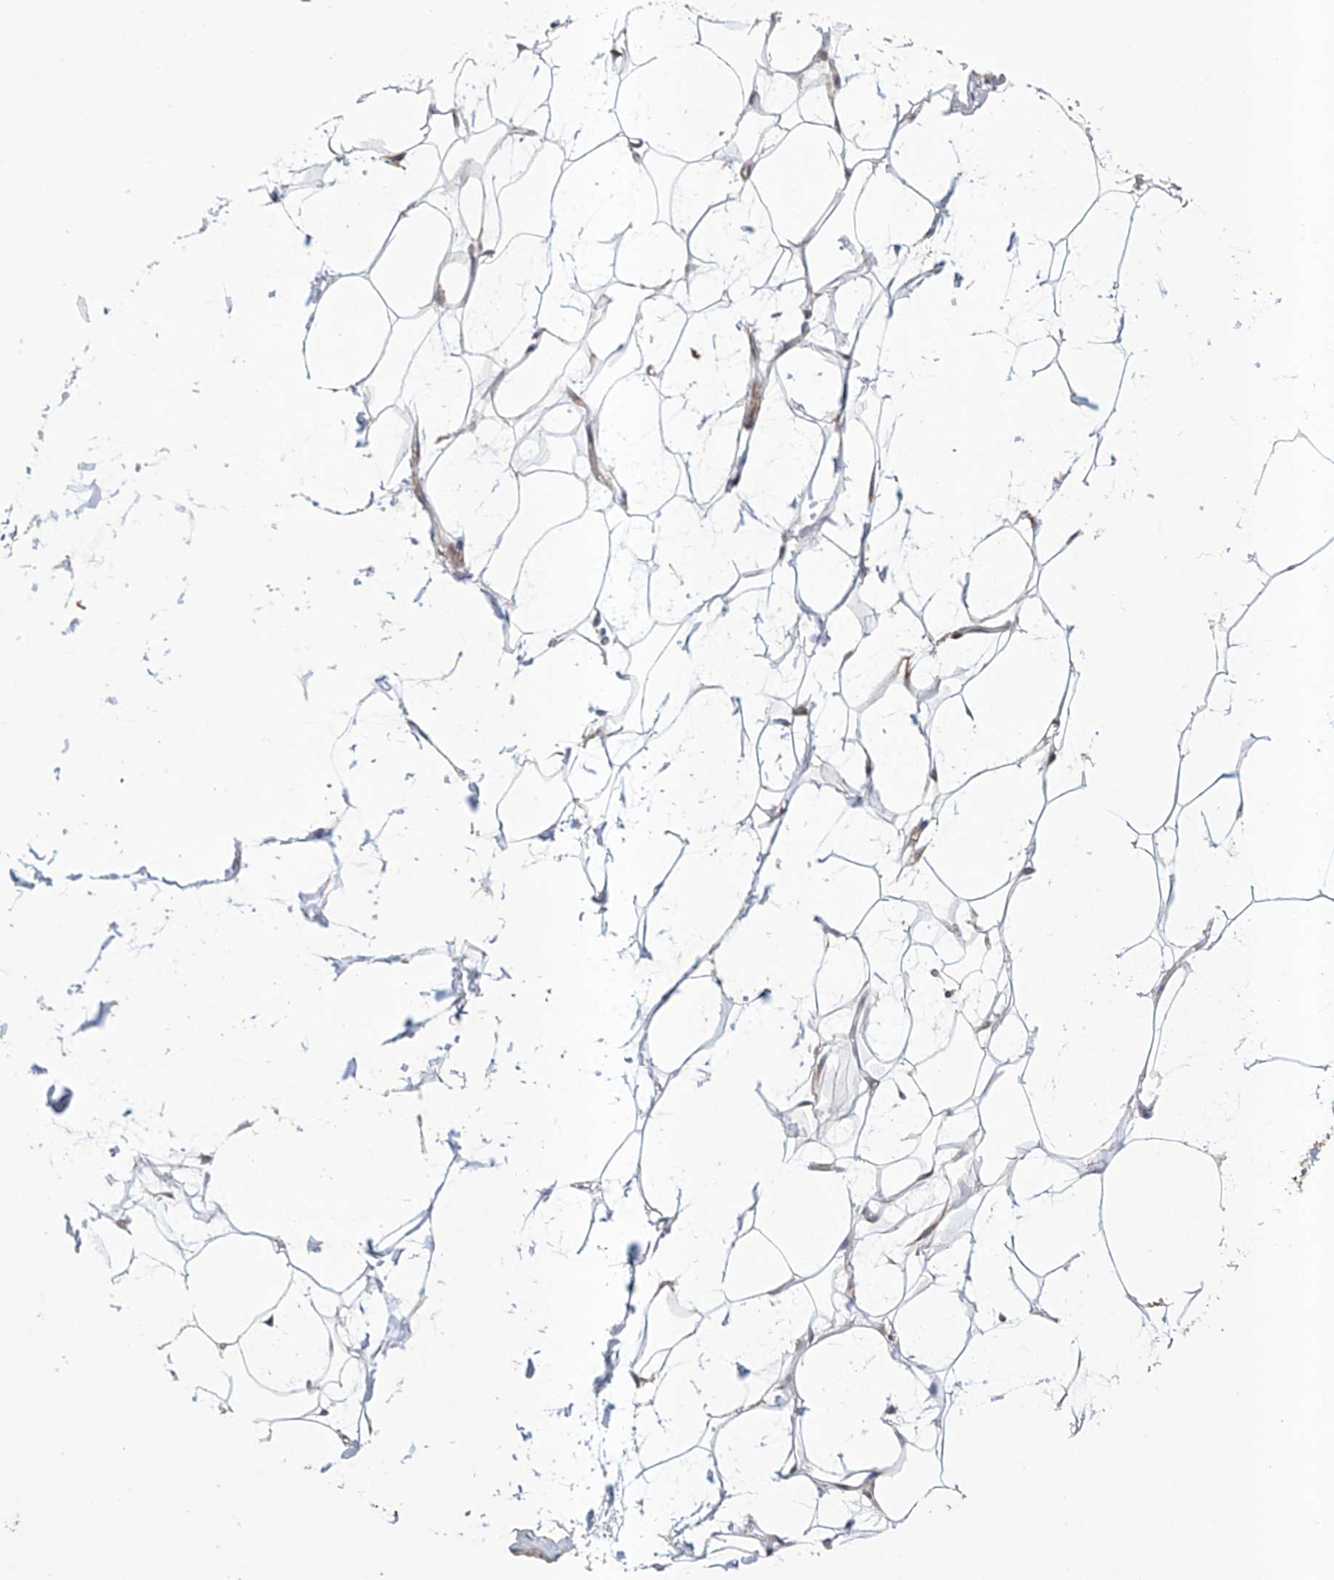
{"staining": {"intensity": "negative", "quantity": "none", "location": "none"}, "tissue": "adipose tissue", "cell_type": "Adipocytes", "image_type": "normal", "snomed": [{"axis": "morphology", "description": "Normal tissue, NOS"}, {"axis": "topography", "description": "Breast"}], "caption": "A micrograph of adipose tissue stained for a protein shows no brown staining in adipocytes.", "gene": "TIMM23", "patient": {"sex": "female", "age": 23}}